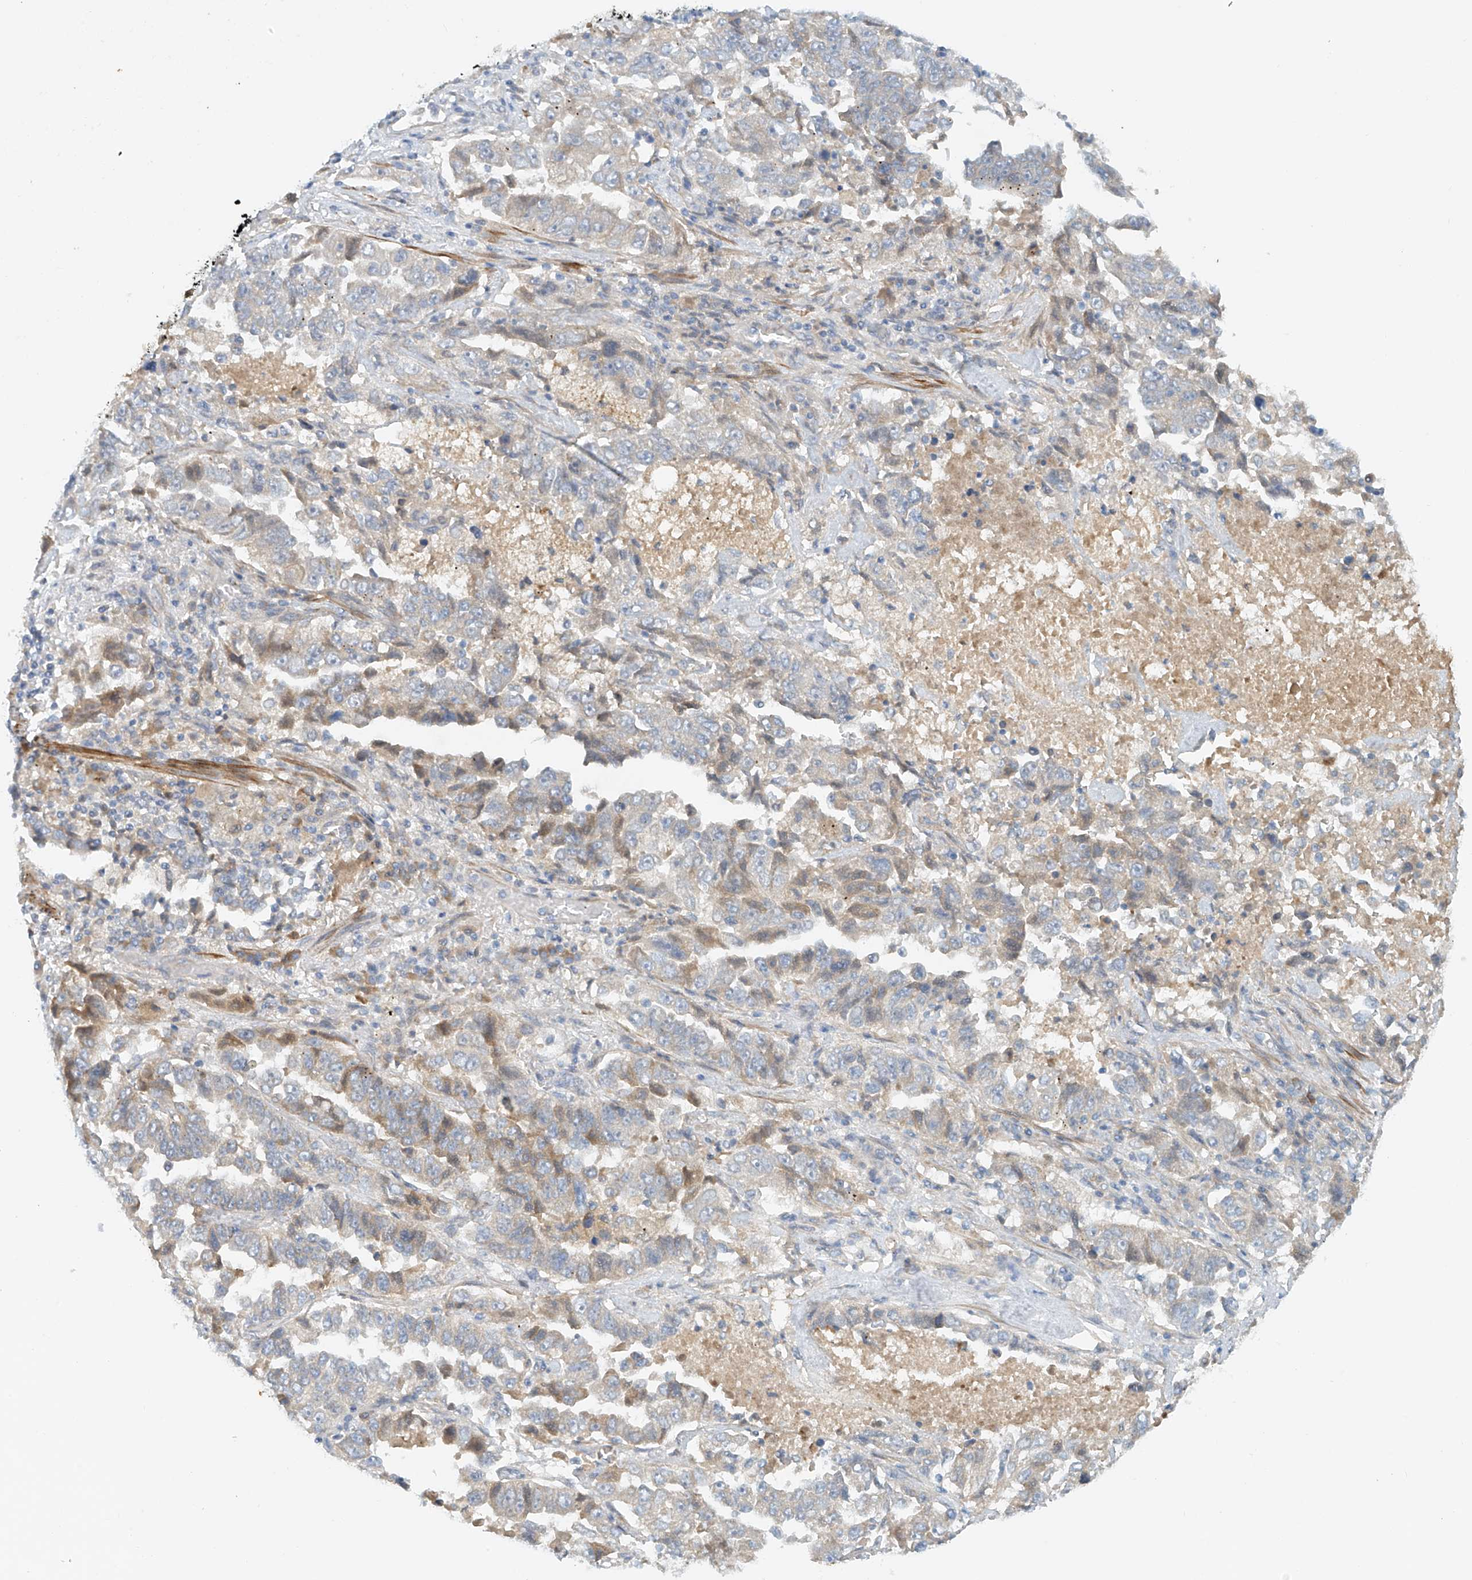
{"staining": {"intensity": "moderate", "quantity": "<25%", "location": "cytoplasmic/membranous"}, "tissue": "lung cancer", "cell_type": "Tumor cells", "image_type": "cancer", "snomed": [{"axis": "morphology", "description": "Adenocarcinoma, NOS"}, {"axis": "topography", "description": "Lung"}], "caption": "A brown stain labels moderate cytoplasmic/membranous positivity of a protein in adenocarcinoma (lung) tumor cells.", "gene": "LYRM9", "patient": {"sex": "female", "age": 51}}